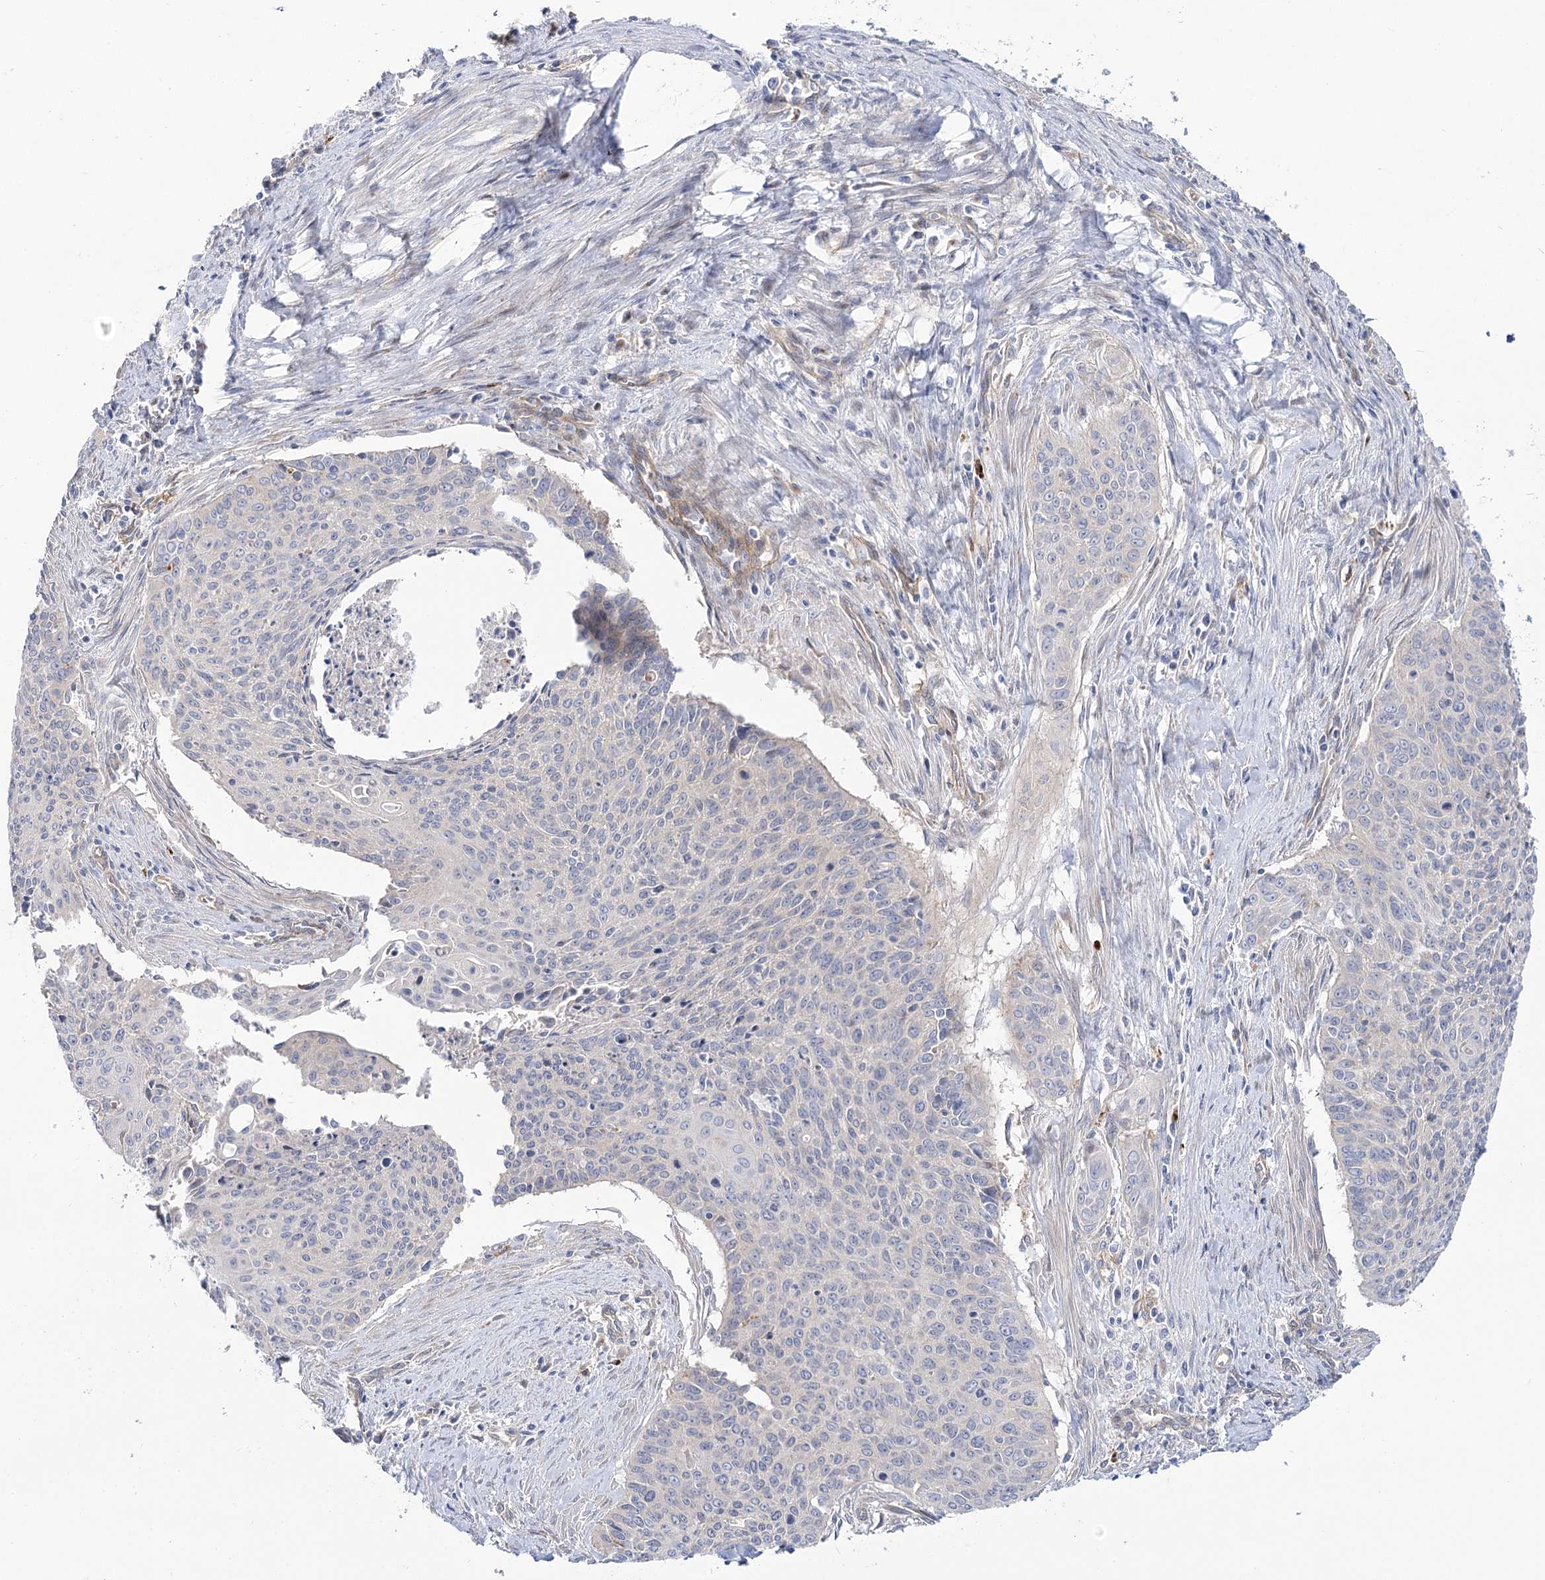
{"staining": {"intensity": "negative", "quantity": "none", "location": "none"}, "tissue": "cervical cancer", "cell_type": "Tumor cells", "image_type": "cancer", "snomed": [{"axis": "morphology", "description": "Squamous cell carcinoma, NOS"}, {"axis": "topography", "description": "Cervix"}], "caption": "Protein analysis of cervical cancer (squamous cell carcinoma) reveals no significant staining in tumor cells.", "gene": "SUOX", "patient": {"sex": "female", "age": 55}}